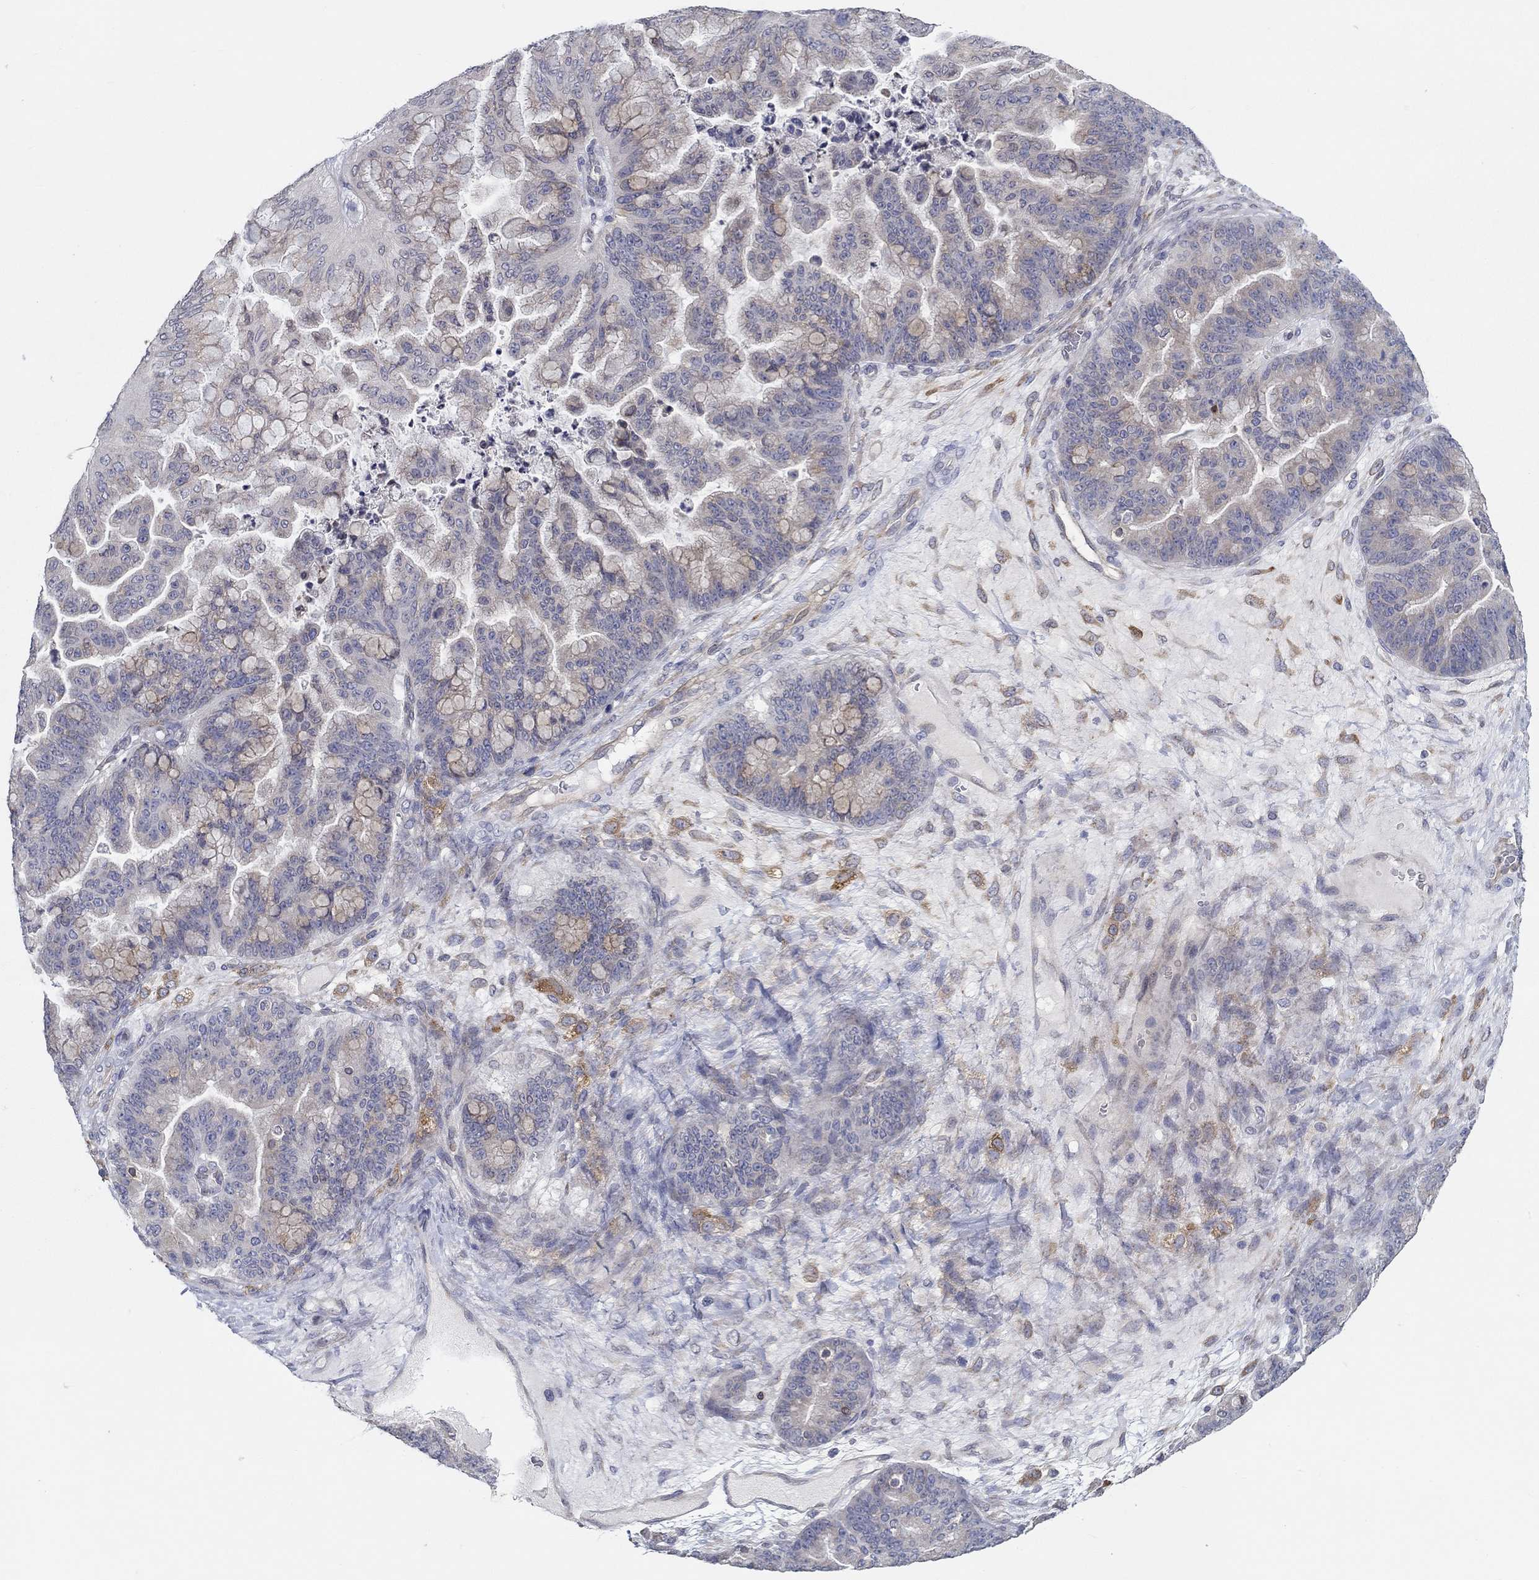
{"staining": {"intensity": "weak", "quantity": "25%-75%", "location": "cytoplasmic/membranous"}, "tissue": "ovarian cancer", "cell_type": "Tumor cells", "image_type": "cancer", "snomed": [{"axis": "morphology", "description": "Cystadenocarcinoma, mucinous, NOS"}, {"axis": "topography", "description": "Ovary"}], "caption": "Protein staining demonstrates weak cytoplasmic/membranous positivity in approximately 25%-75% of tumor cells in ovarian cancer (mucinous cystadenocarcinoma). (Stains: DAB (3,3'-diaminobenzidine) in brown, nuclei in blue, Microscopy: brightfield microscopy at high magnification).", "gene": "ERMP1", "patient": {"sex": "female", "age": 67}}